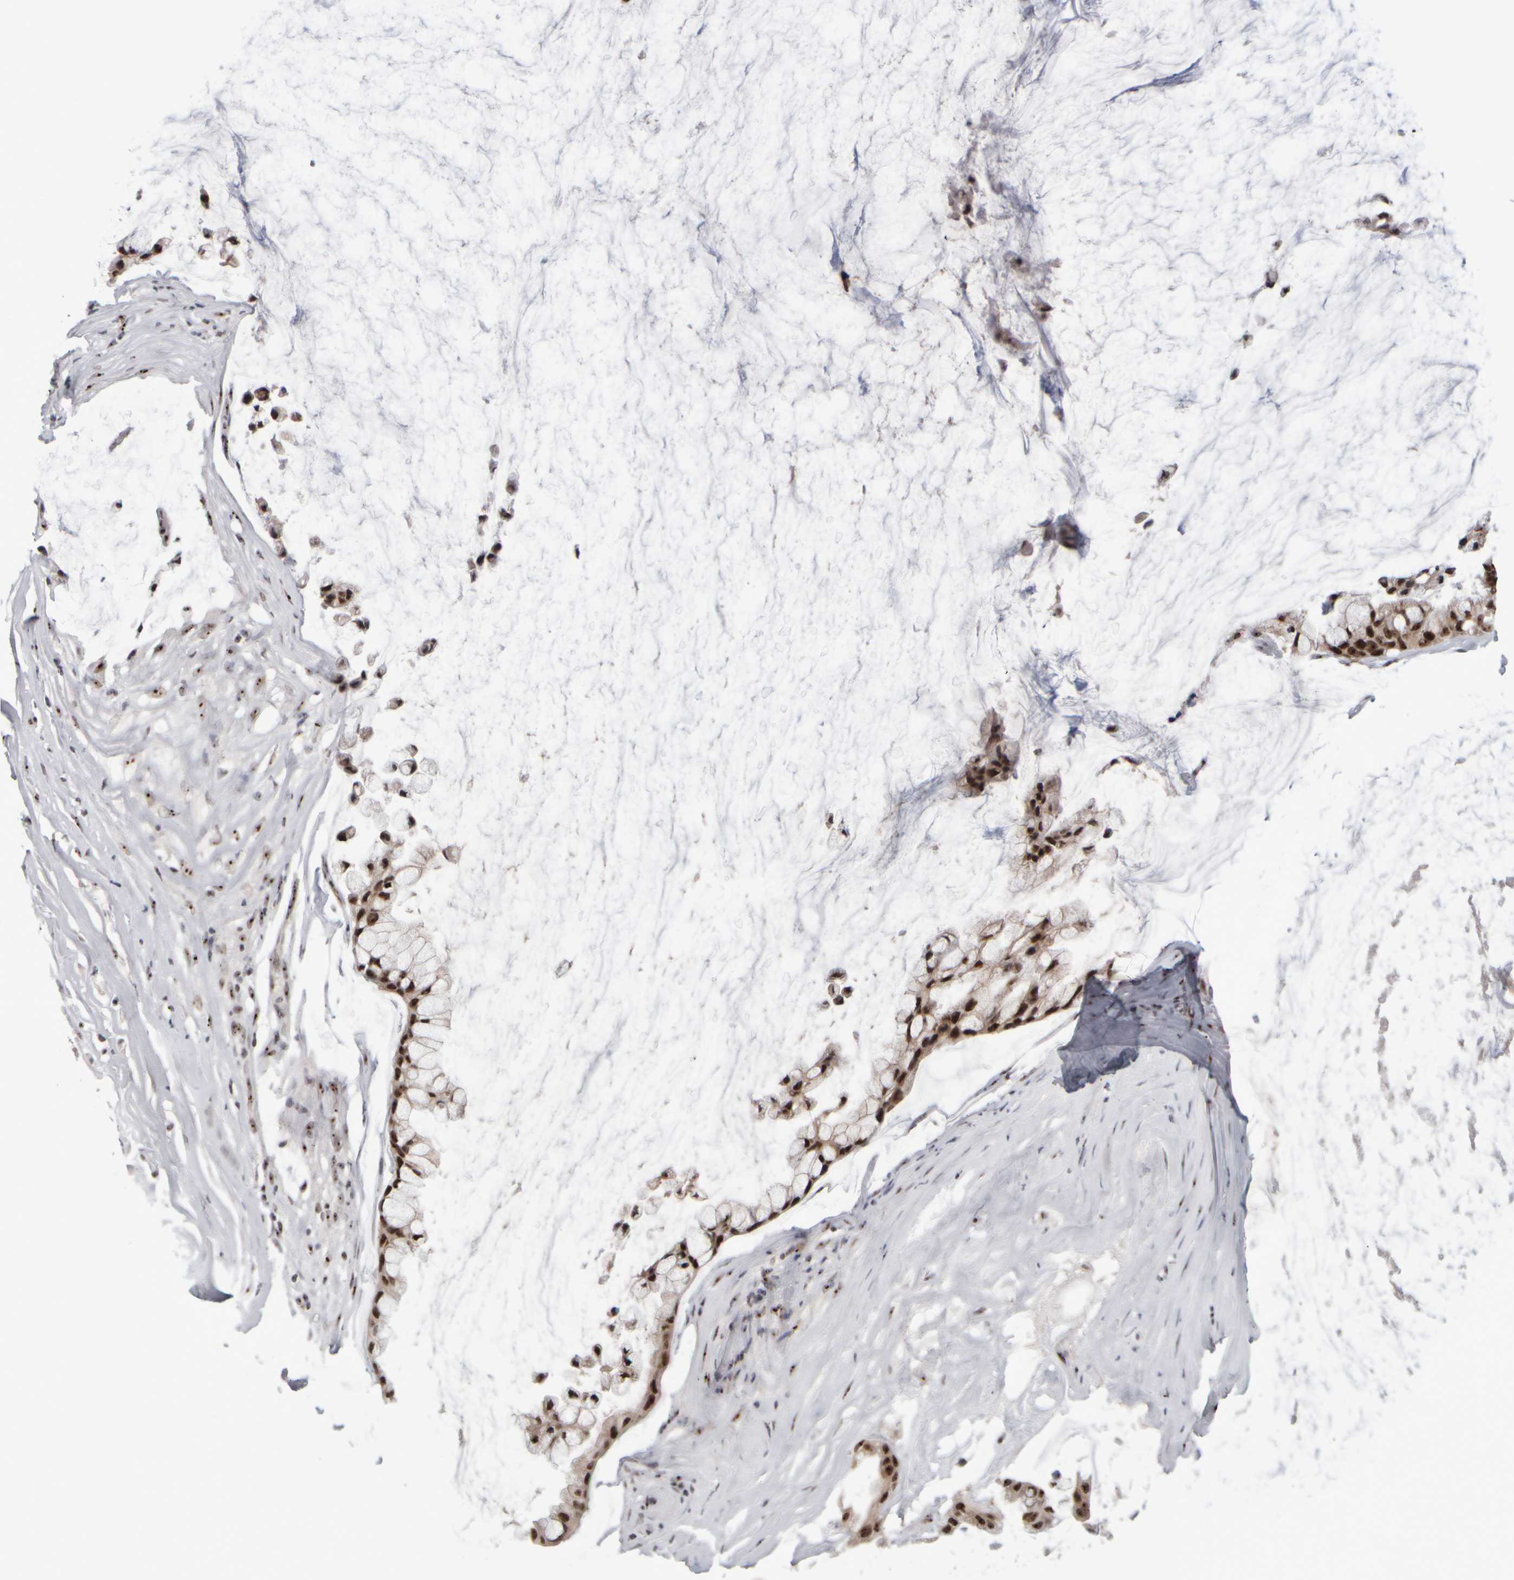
{"staining": {"intensity": "strong", "quantity": ">75%", "location": "nuclear"}, "tissue": "ovarian cancer", "cell_type": "Tumor cells", "image_type": "cancer", "snomed": [{"axis": "morphology", "description": "Cystadenocarcinoma, mucinous, NOS"}, {"axis": "topography", "description": "Ovary"}], "caption": "Immunohistochemistry (DAB) staining of ovarian cancer demonstrates strong nuclear protein expression in approximately >75% of tumor cells.", "gene": "SURF6", "patient": {"sex": "female", "age": 39}}